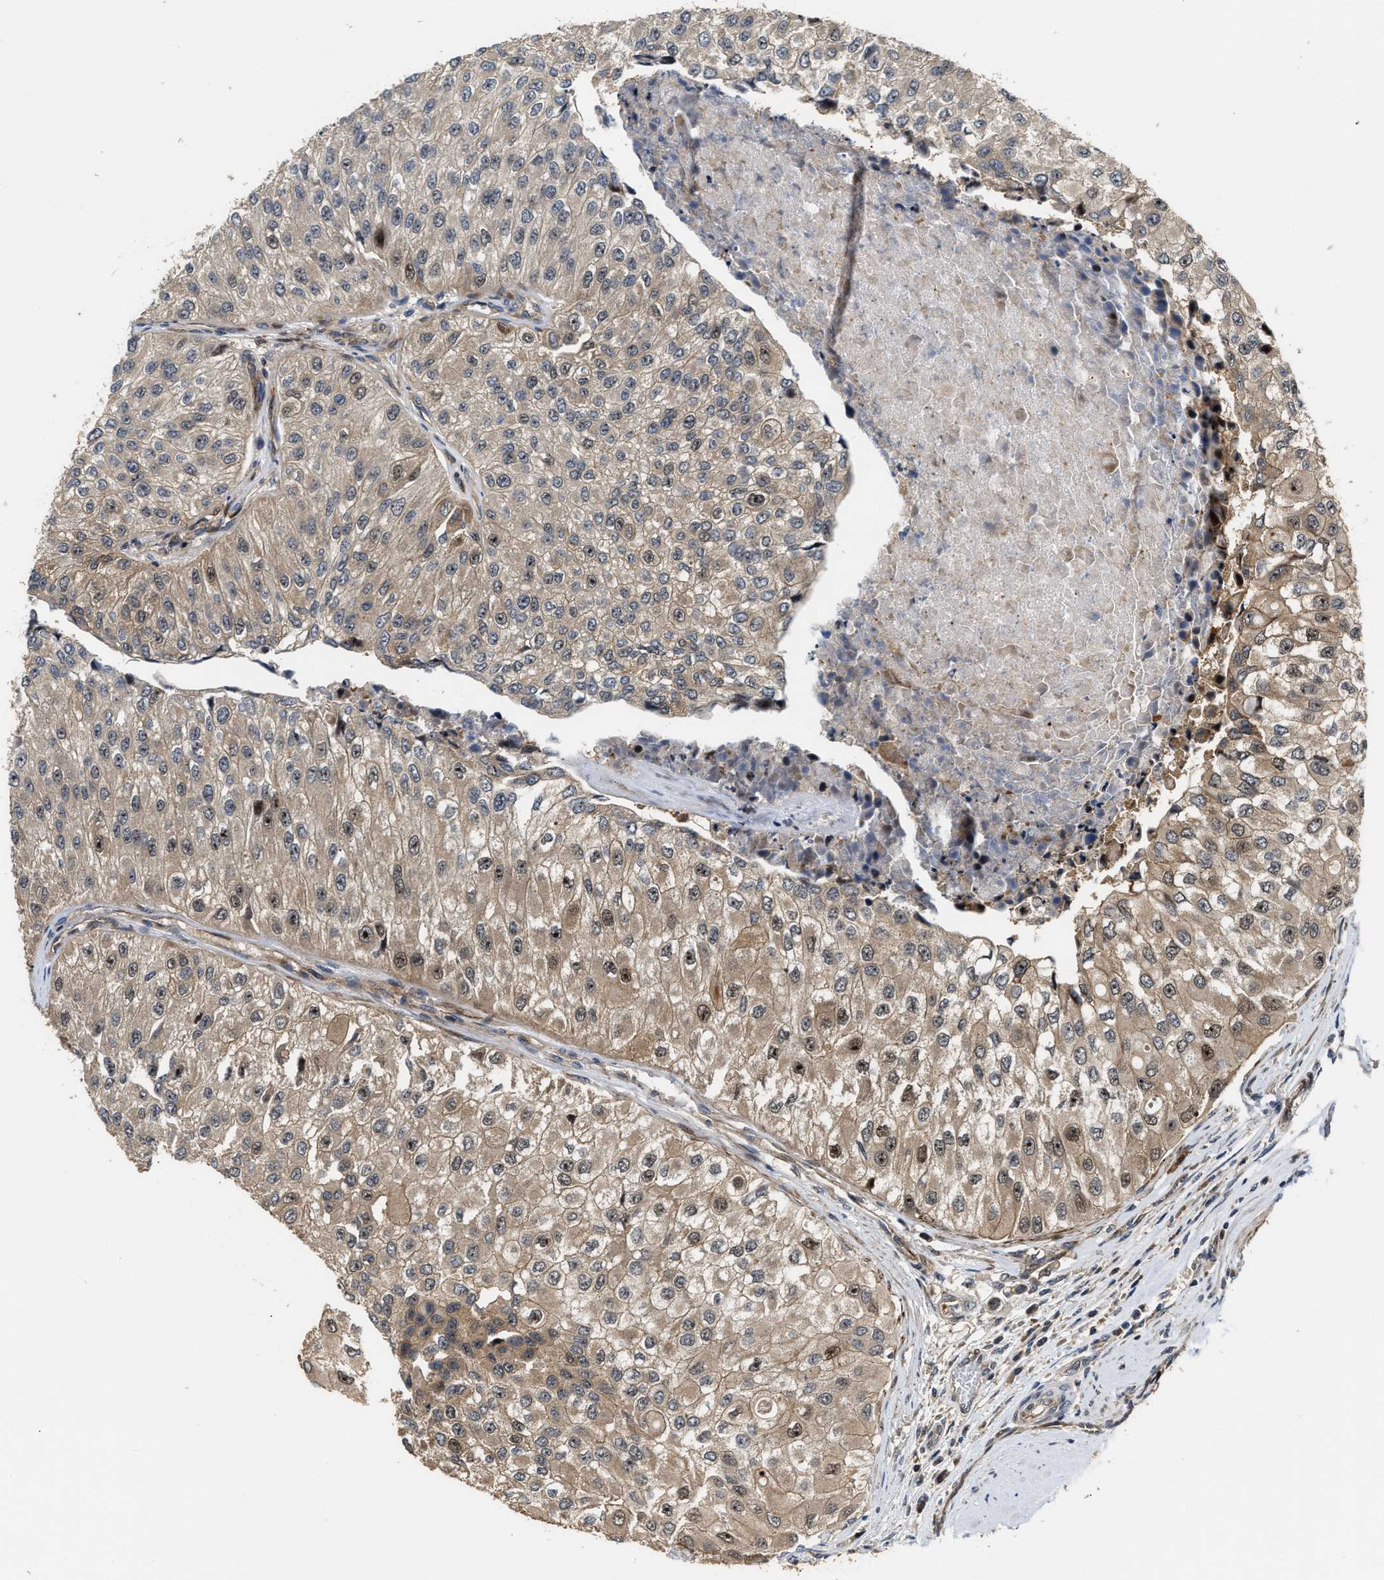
{"staining": {"intensity": "moderate", "quantity": "25%-75%", "location": "cytoplasmic/membranous,nuclear"}, "tissue": "urothelial cancer", "cell_type": "Tumor cells", "image_type": "cancer", "snomed": [{"axis": "morphology", "description": "Urothelial carcinoma, High grade"}, {"axis": "topography", "description": "Kidney"}, {"axis": "topography", "description": "Urinary bladder"}], "caption": "Urothelial carcinoma (high-grade) tissue displays moderate cytoplasmic/membranous and nuclear expression in about 25%-75% of tumor cells, visualized by immunohistochemistry.", "gene": "ALDH3A2", "patient": {"sex": "male", "age": 77}}